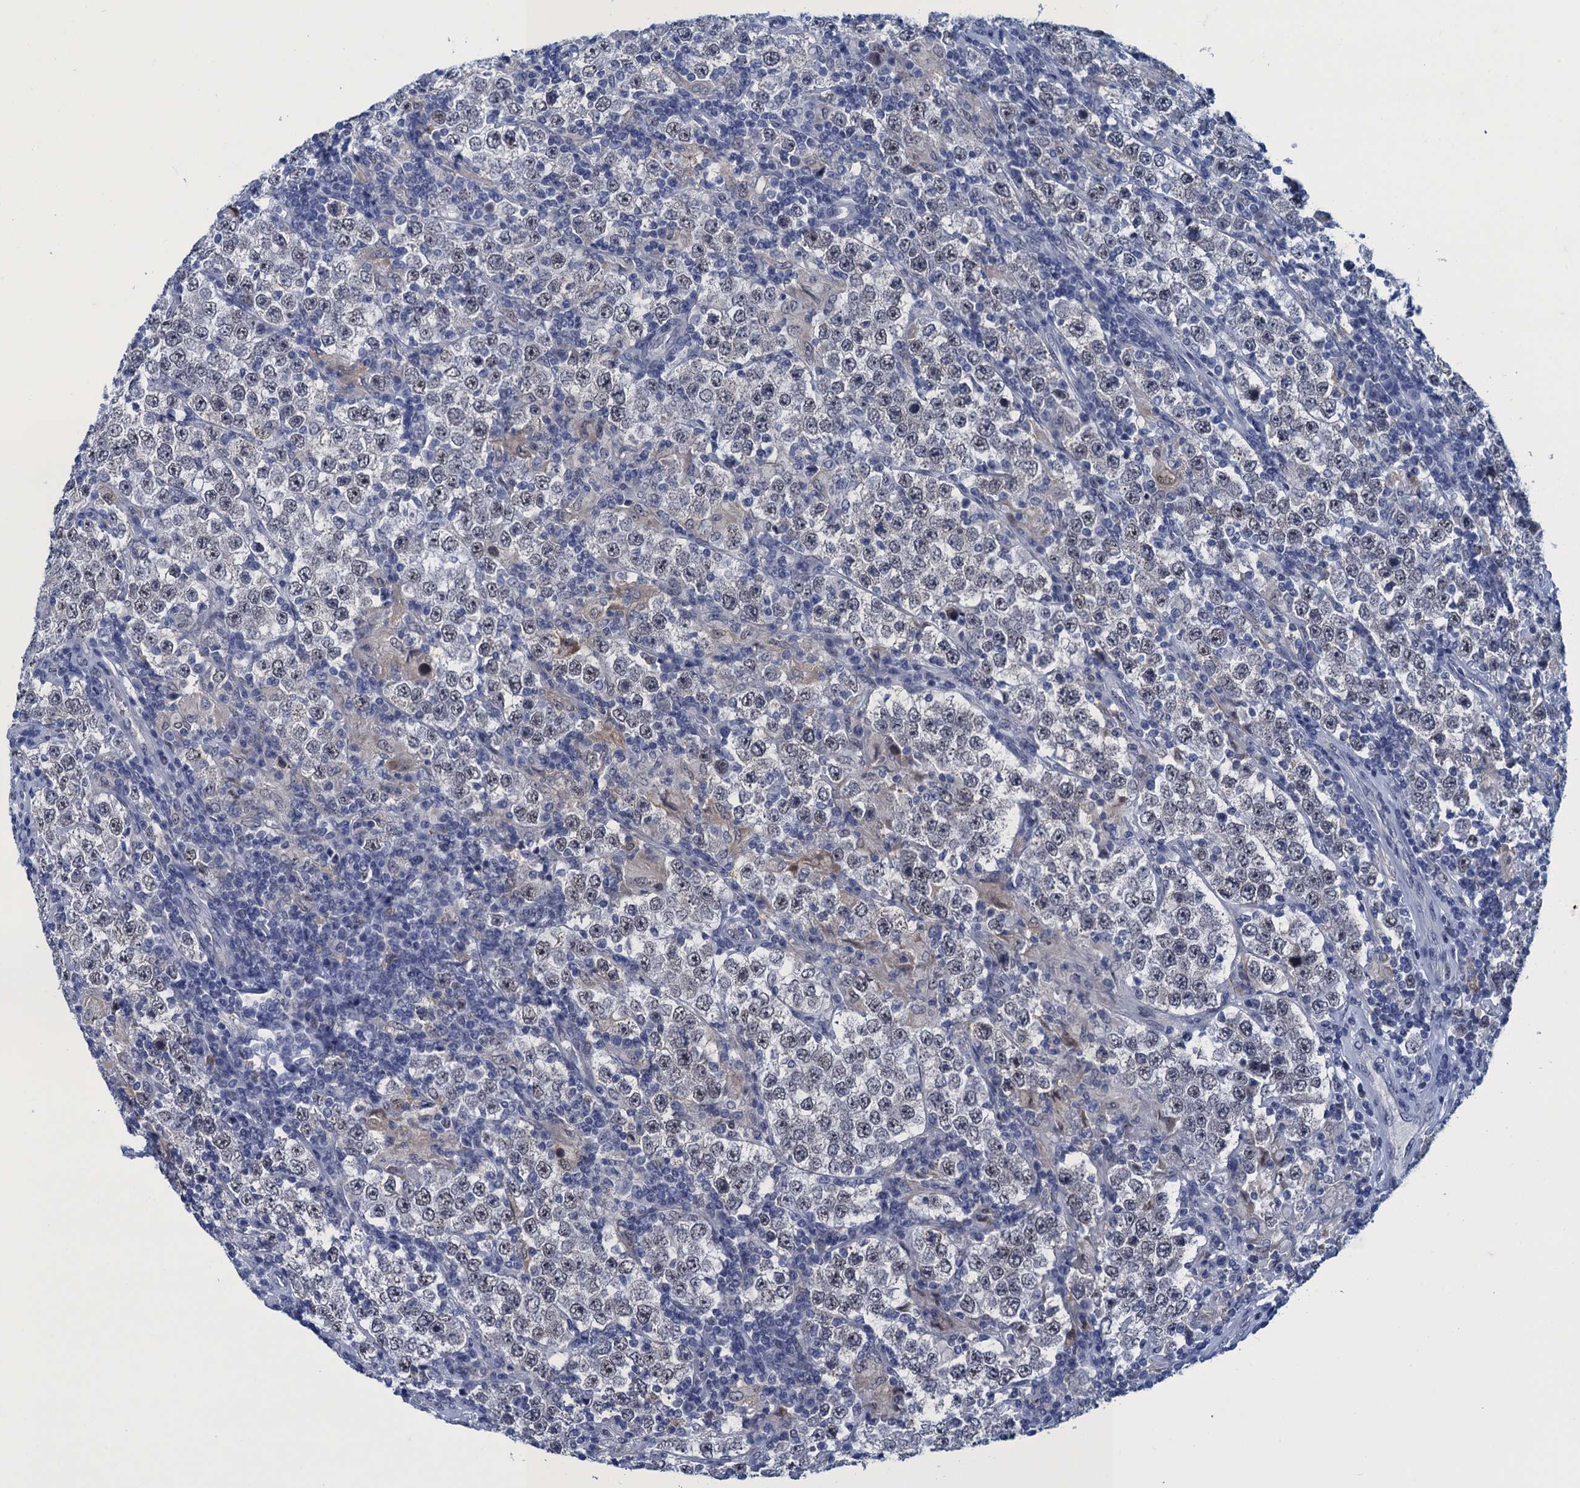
{"staining": {"intensity": "negative", "quantity": "none", "location": "none"}, "tissue": "testis cancer", "cell_type": "Tumor cells", "image_type": "cancer", "snomed": [{"axis": "morphology", "description": "Normal tissue, NOS"}, {"axis": "morphology", "description": "Urothelial carcinoma, High grade"}, {"axis": "morphology", "description": "Seminoma, NOS"}, {"axis": "morphology", "description": "Carcinoma, Embryonal, NOS"}, {"axis": "topography", "description": "Urinary bladder"}, {"axis": "topography", "description": "Testis"}], "caption": "There is no significant expression in tumor cells of seminoma (testis).", "gene": "GINS3", "patient": {"sex": "male", "age": 41}}